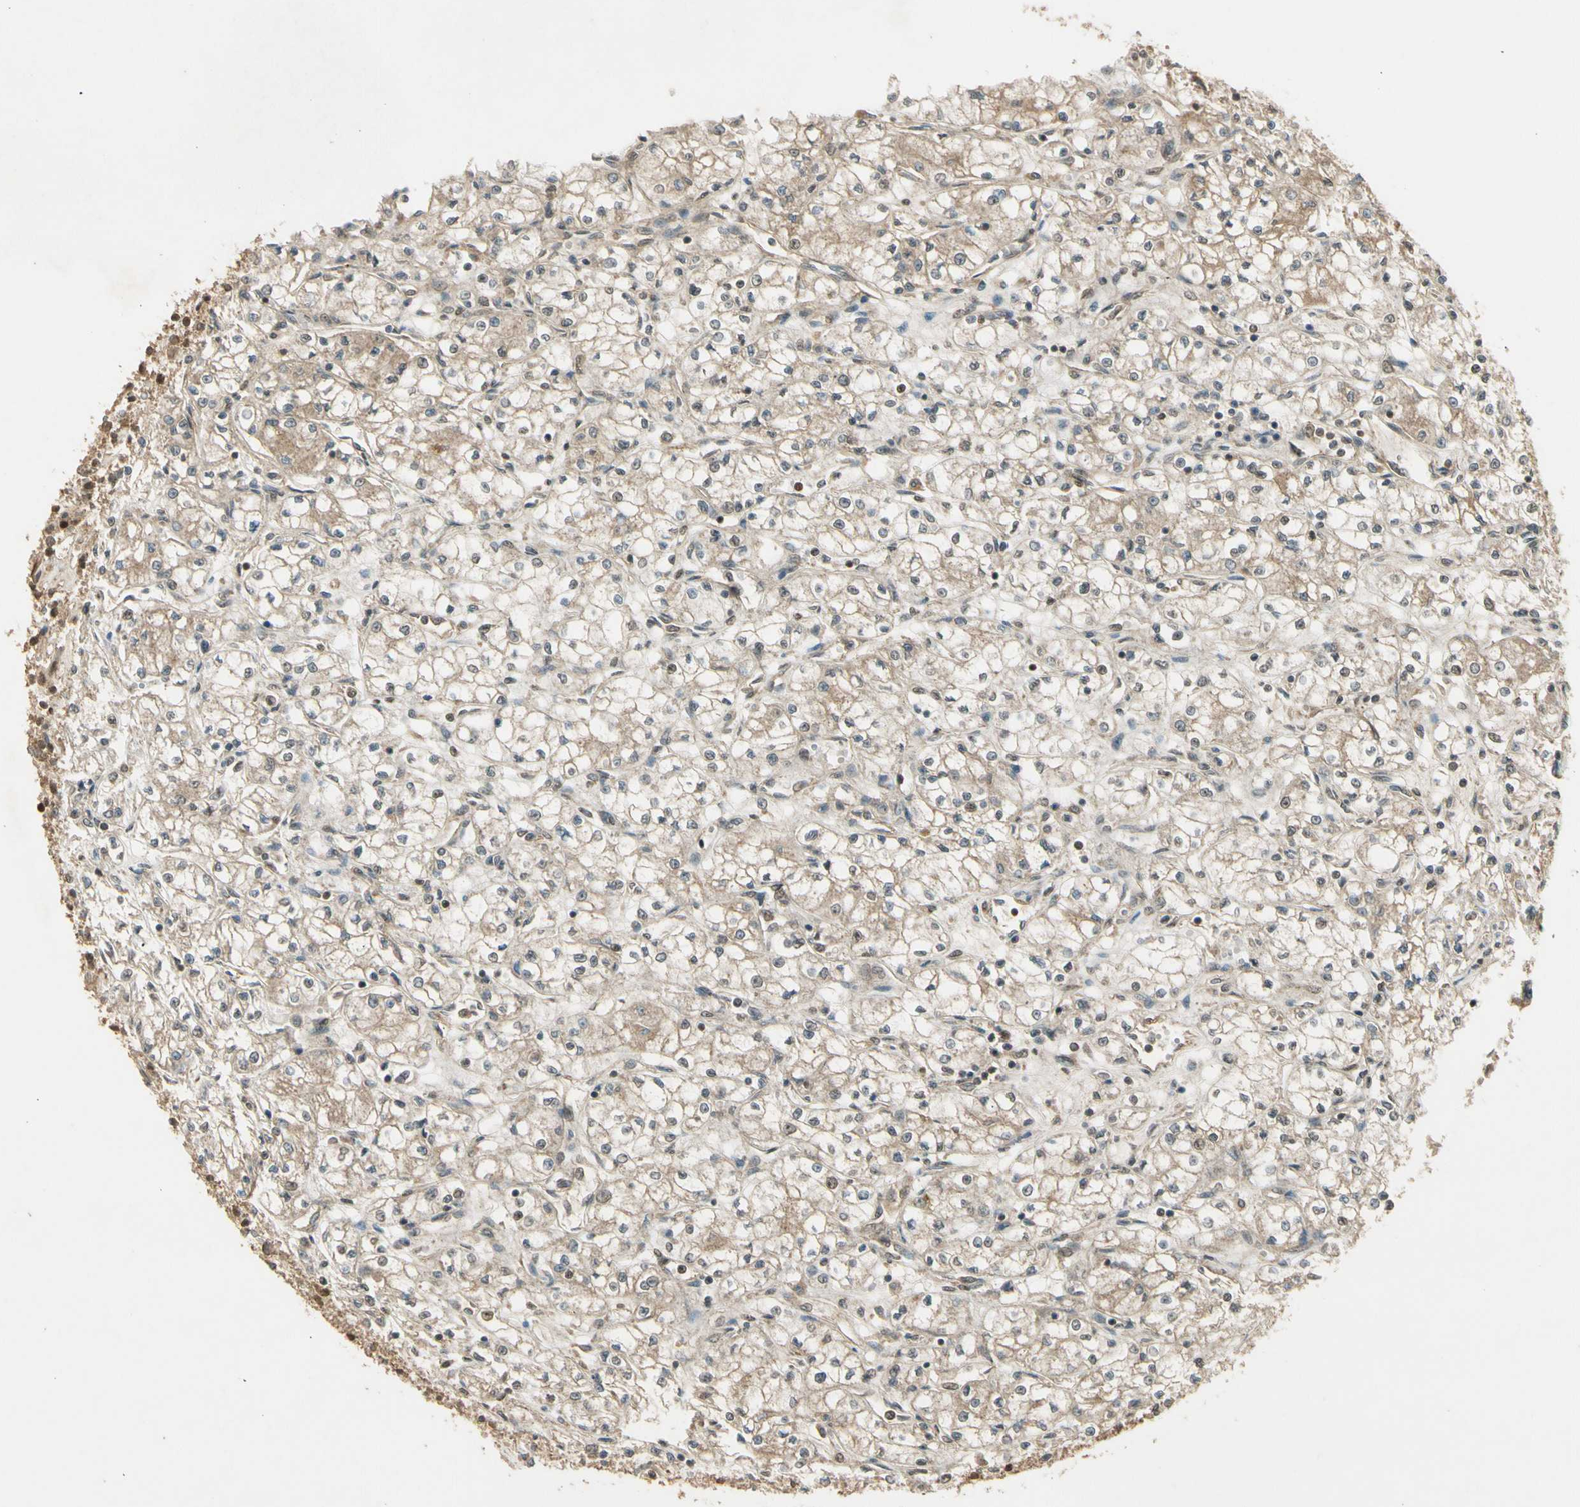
{"staining": {"intensity": "weak", "quantity": "<25%", "location": "cytoplasmic/membranous"}, "tissue": "renal cancer", "cell_type": "Tumor cells", "image_type": "cancer", "snomed": [{"axis": "morphology", "description": "Normal tissue, NOS"}, {"axis": "morphology", "description": "Adenocarcinoma, NOS"}, {"axis": "topography", "description": "Kidney"}], "caption": "Immunohistochemical staining of renal cancer reveals no significant positivity in tumor cells.", "gene": "GMEB2", "patient": {"sex": "male", "age": 59}}